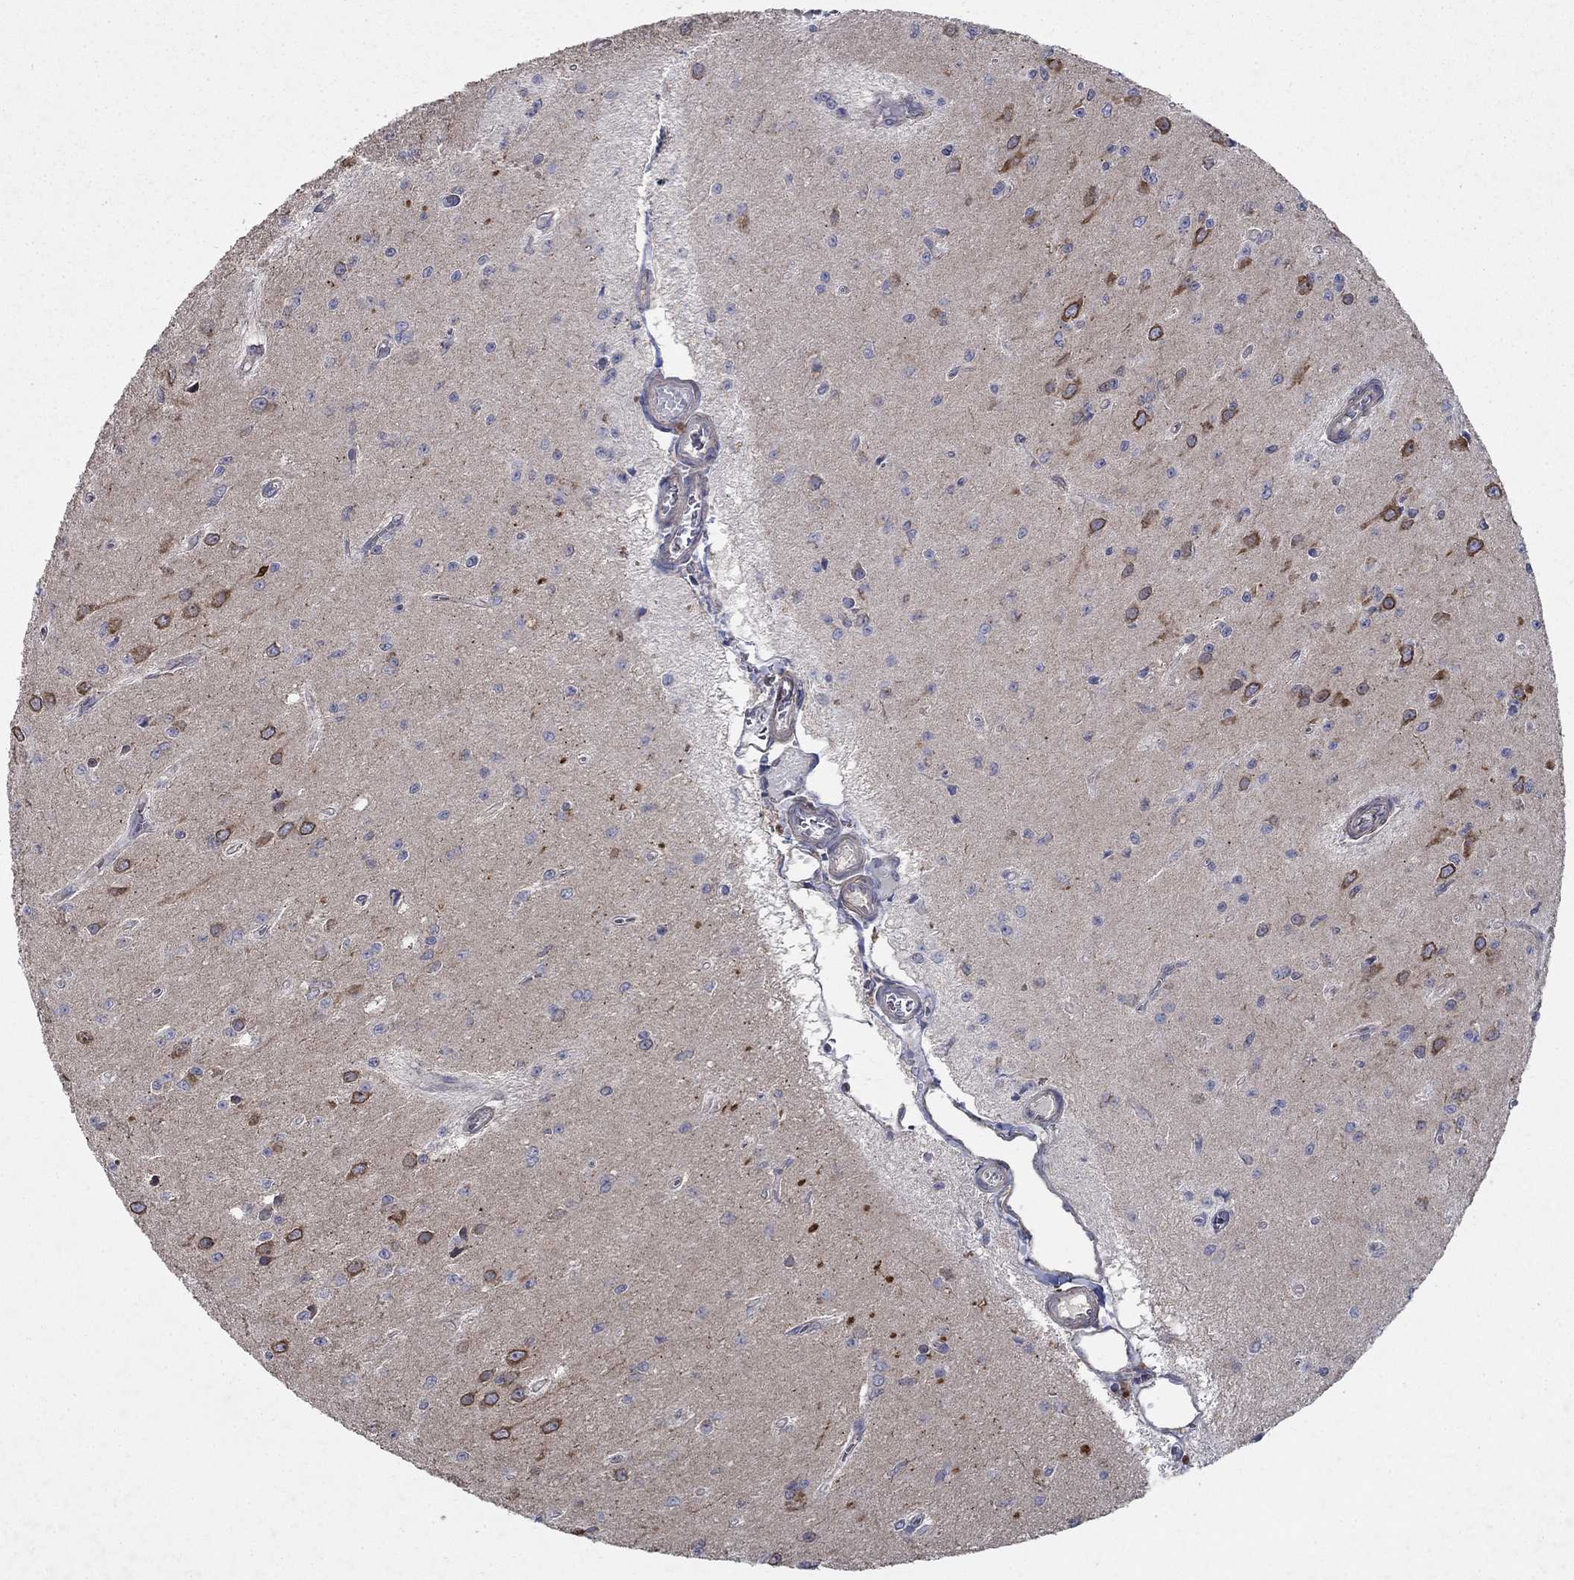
{"staining": {"intensity": "strong", "quantity": "<25%", "location": "cytoplasmic/membranous"}, "tissue": "glioma", "cell_type": "Tumor cells", "image_type": "cancer", "snomed": [{"axis": "morphology", "description": "Glioma, malignant, Low grade"}, {"axis": "topography", "description": "Brain"}], "caption": "A high-resolution photomicrograph shows immunohistochemistry staining of glioma, which exhibits strong cytoplasmic/membranous expression in about <25% of tumor cells. The protein of interest is shown in brown color, while the nuclei are stained blue.", "gene": "NCEH1", "patient": {"sex": "female", "age": 45}}